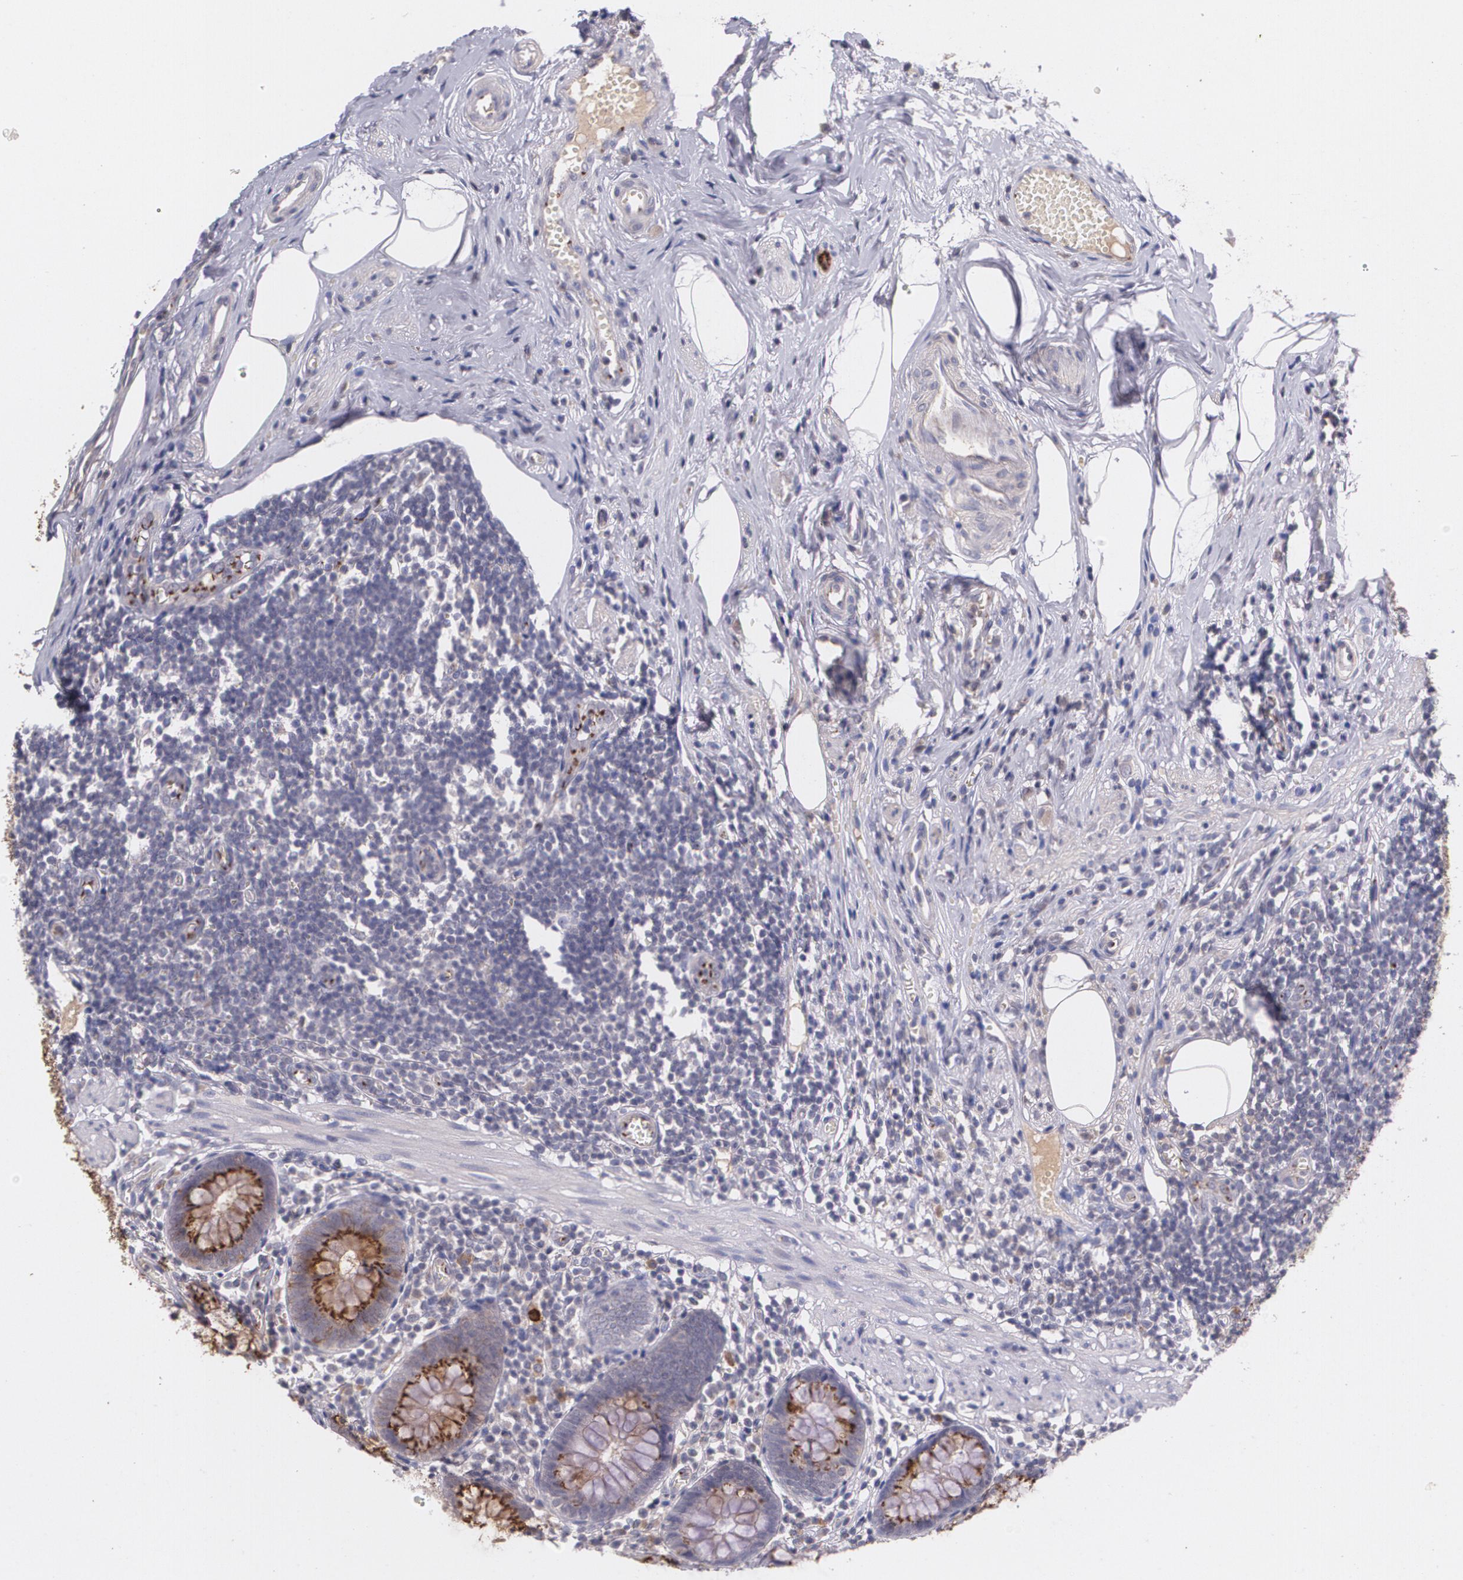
{"staining": {"intensity": "moderate", "quantity": ">75%", "location": "cytoplasmic/membranous"}, "tissue": "appendix", "cell_type": "Glandular cells", "image_type": "normal", "snomed": [{"axis": "morphology", "description": "Normal tissue, NOS"}, {"axis": "topography", "description": "Appendix"}], "caption": "Brown immunohistochemical staining in benign appendix demonstrates moderate cytoplasmic/membranous positivity in about >75% of glandular cells.", "gene": "TM4SF1", "patient": {"sex": "male", "age": 38}}